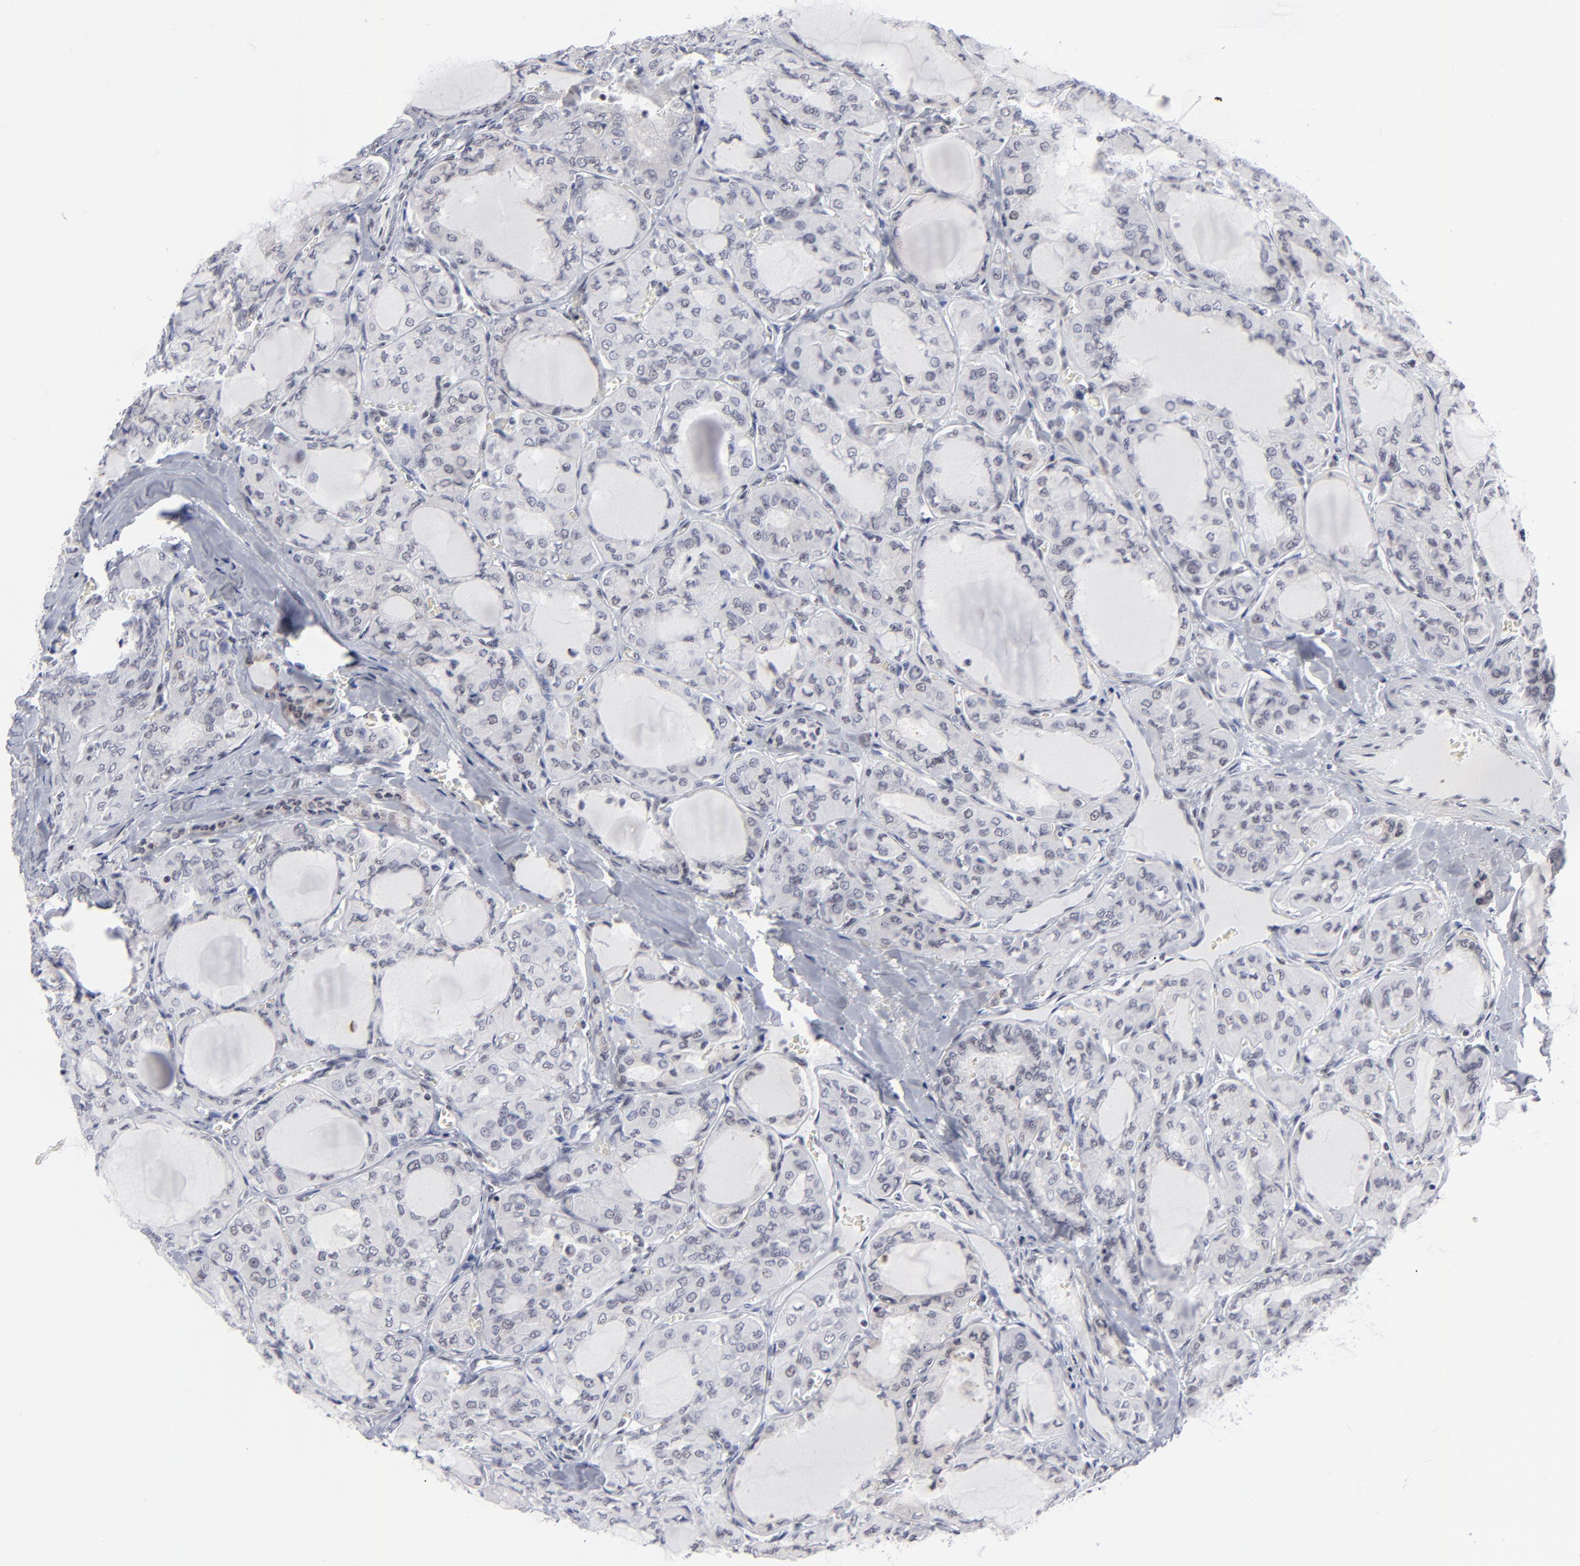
{"staining": {"intensity": "negative", "quantity": "none", "location": "none"}, "tissue": "thyroid cancer", "cell_type": "Tumor cells", "image_type": "cancer", "snomed": [{"axis": "morphology", "description": "Papillary adenocarcinoma, NOS"}, {"axis": "topography", "description": "Thyroid gland"}], "caption": "A high-resolution histopathology image shows IHC staining of thyroid cancer, which exhibits no significant positivity in tumor cells.", "gene": "SP2", "patient": {"sex": "male", "age": 20}}